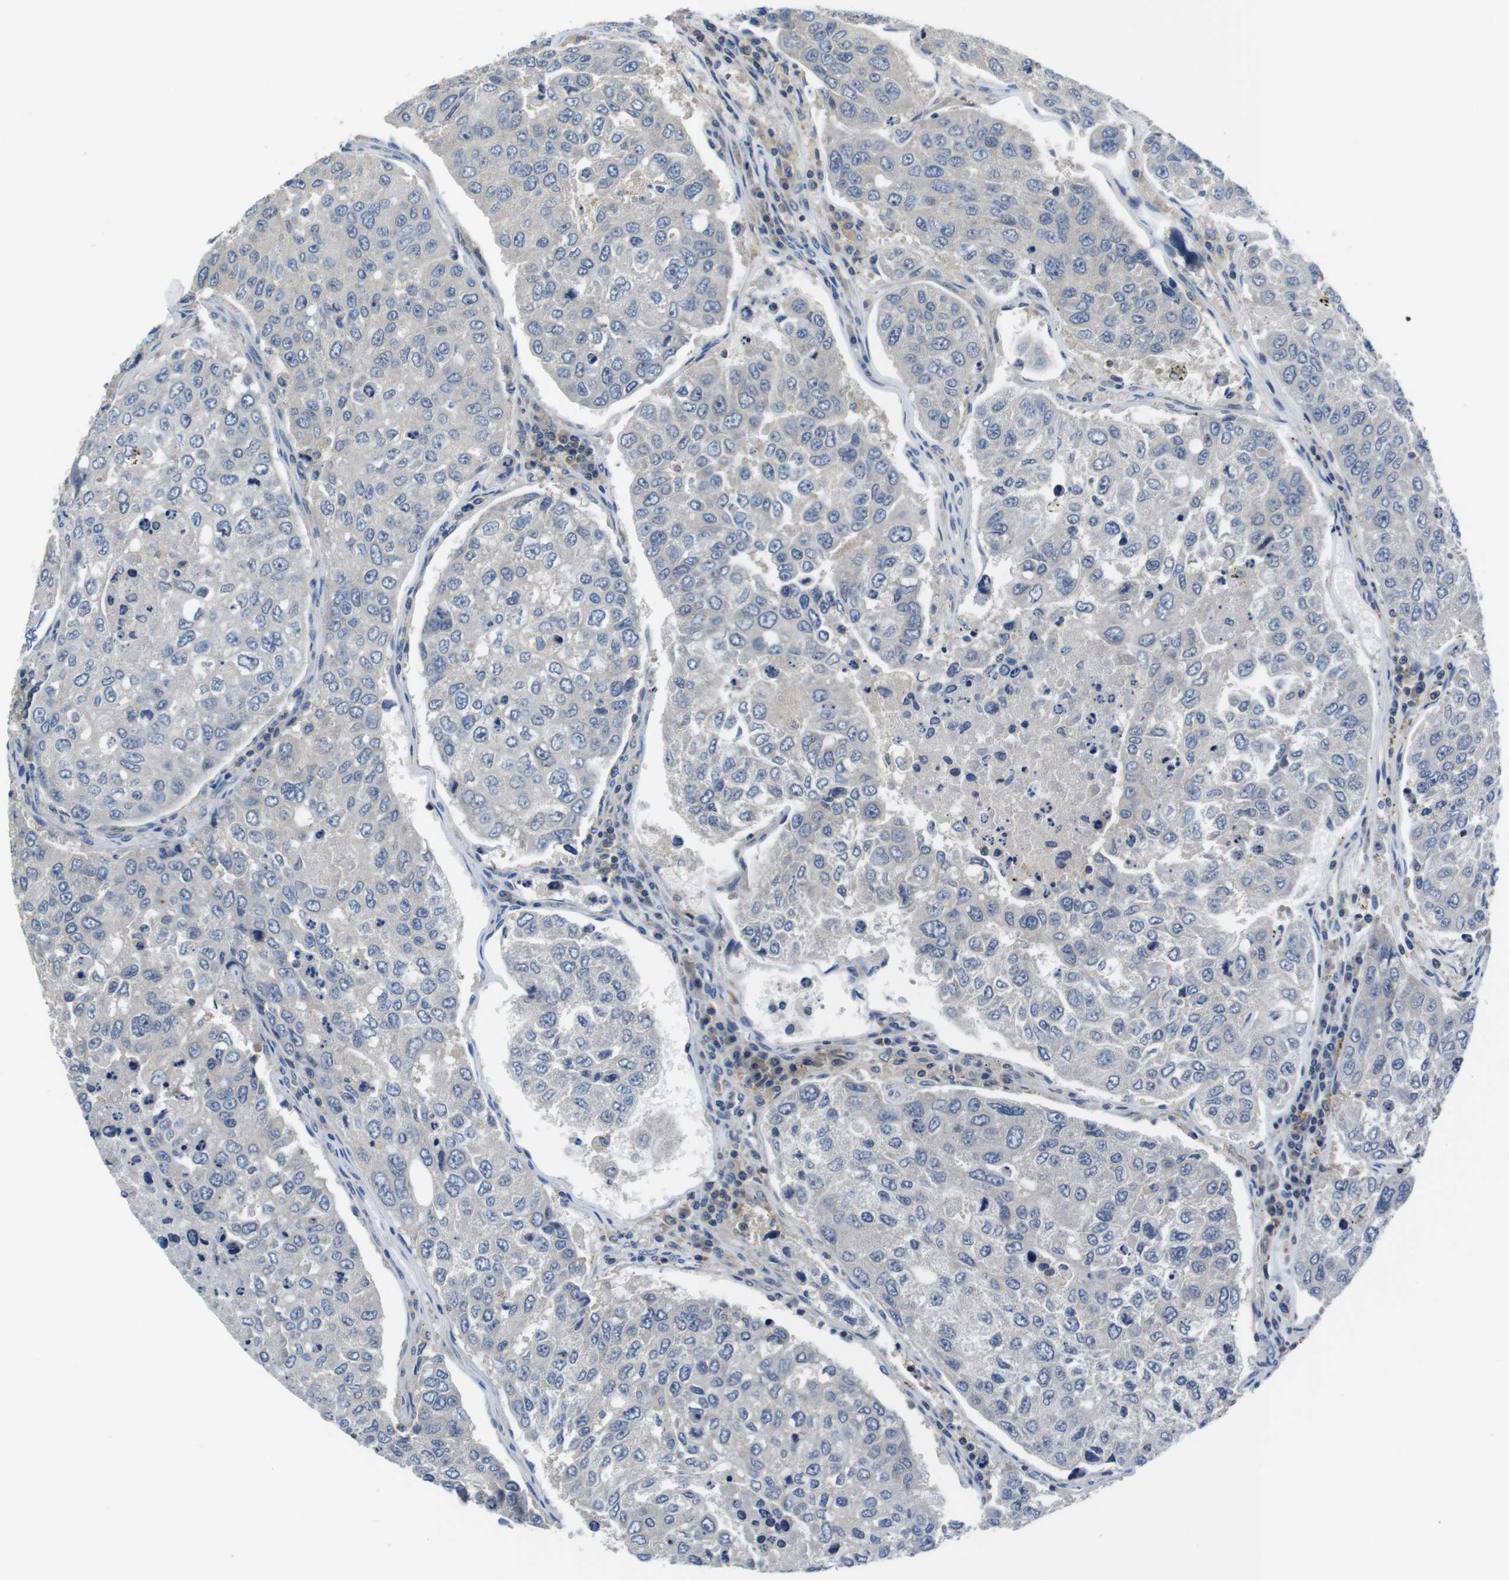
{"staining": {"intensity": "negative", "quantity": "none", "location": "none"}, "tissue": "urothelial cancer", "cell_type": "Tumor cells", "image_type": "cancer", "snomed": [{"axis": "morphology", "description": "Urothelial carcinoma, High grade"}, {"axis": "topography", "description": "Lymph node"}, {"axis": "topography", "description": "Urinary bladder"}], "caption": "Immunohistochemistry of urothelial cancer demonstrates no positivity in tumor cells.", "gene": "PIK3CD", "patient": {"sex": "male", "age": 51}}